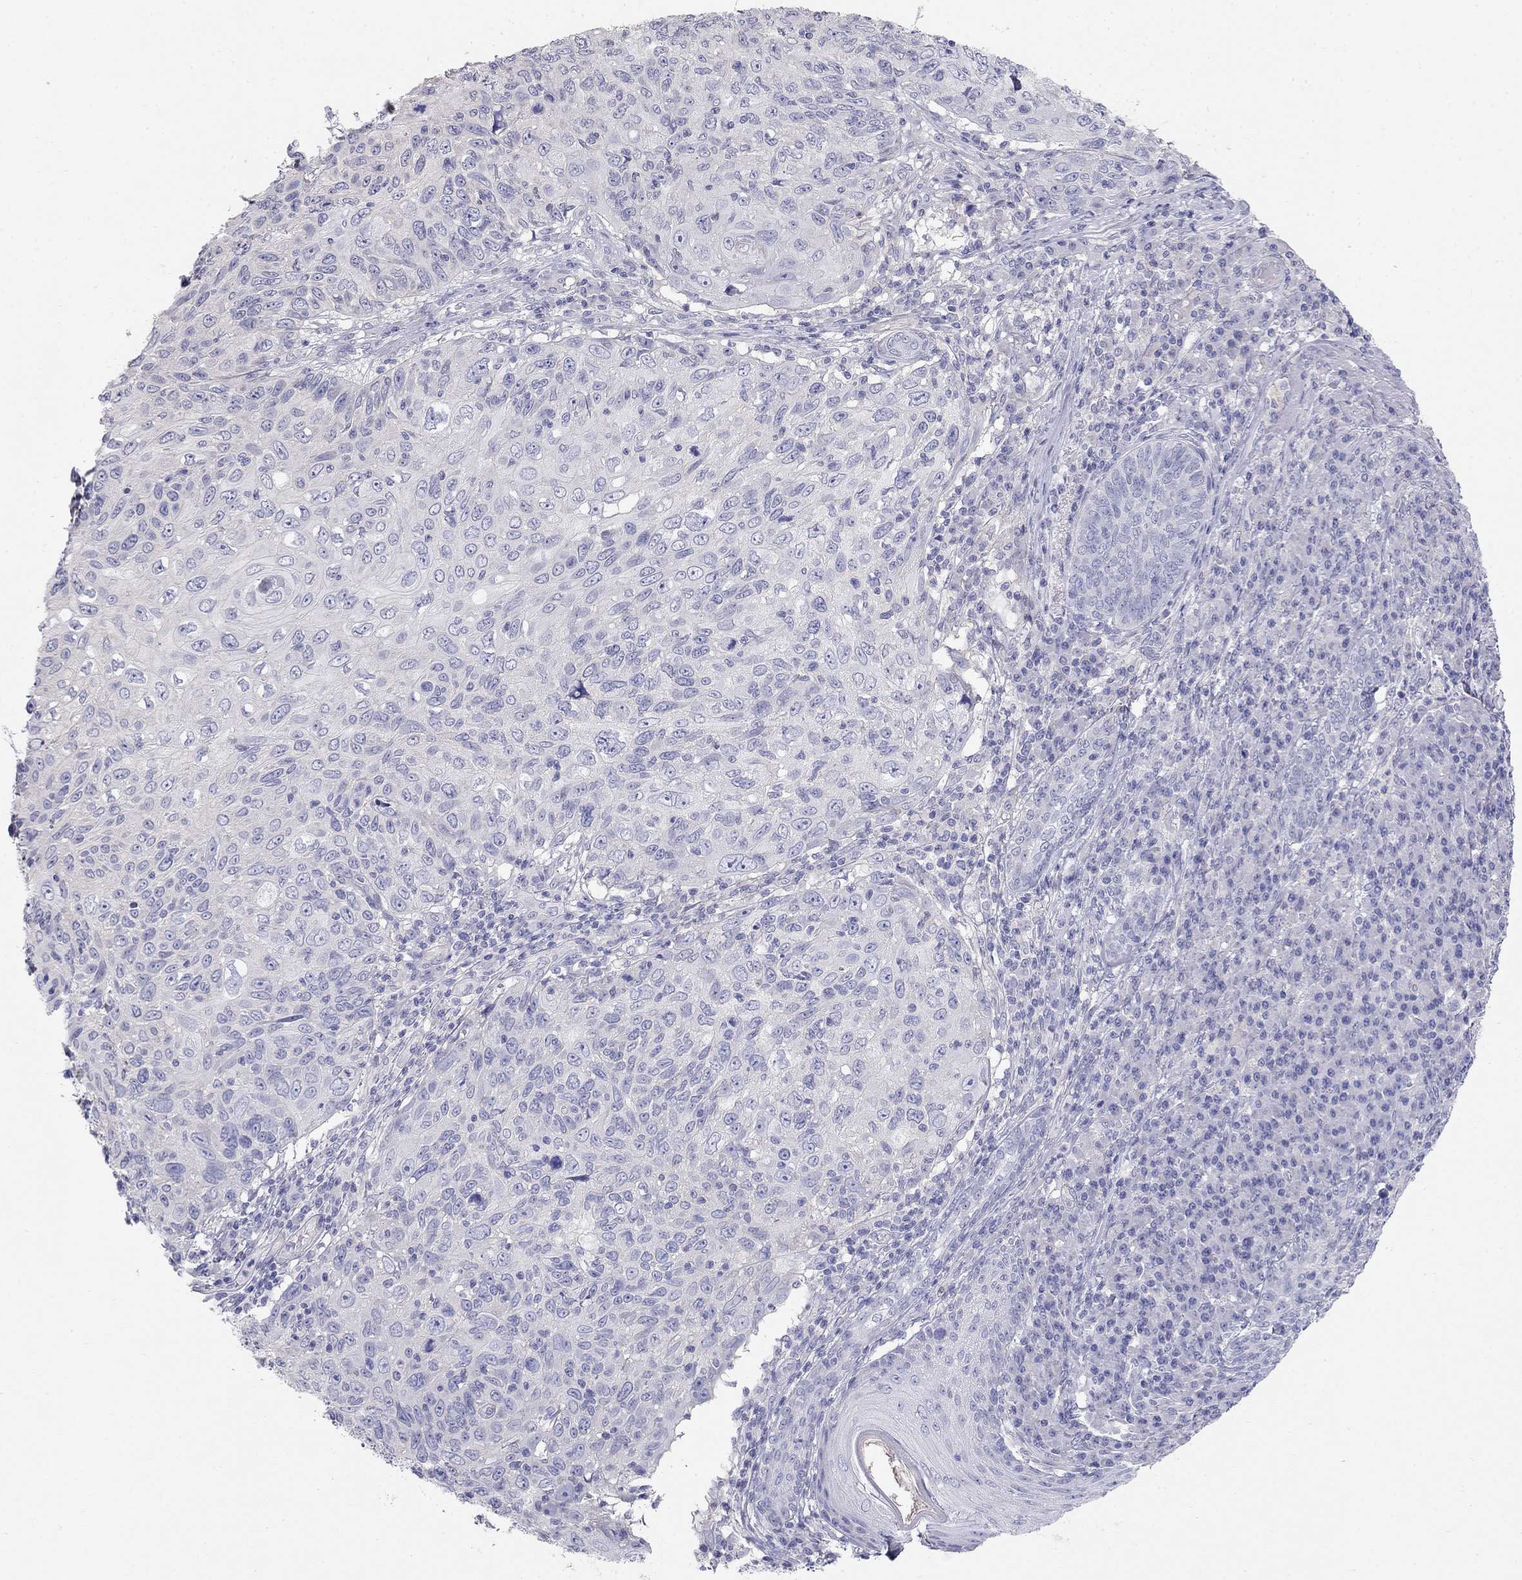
{"staining": {"intensity": "negative", "quantity": "none", "location": "none"}, "tissue": "skin cancer", "cell_type": "Tumor cells", "image_type": "cancer", "snomed": [{"axis": "morphology", "description": "Squamous cell carcinoma, NOS"}, {"axis": "topography", "description": "Skin"}], "caption": "The photomicrograph reveals no staining of tumor cells in skin cancer (squamous cell carcinoma).", "gene": "LY6H", "patient": {"sex": "male", "age": 92}}